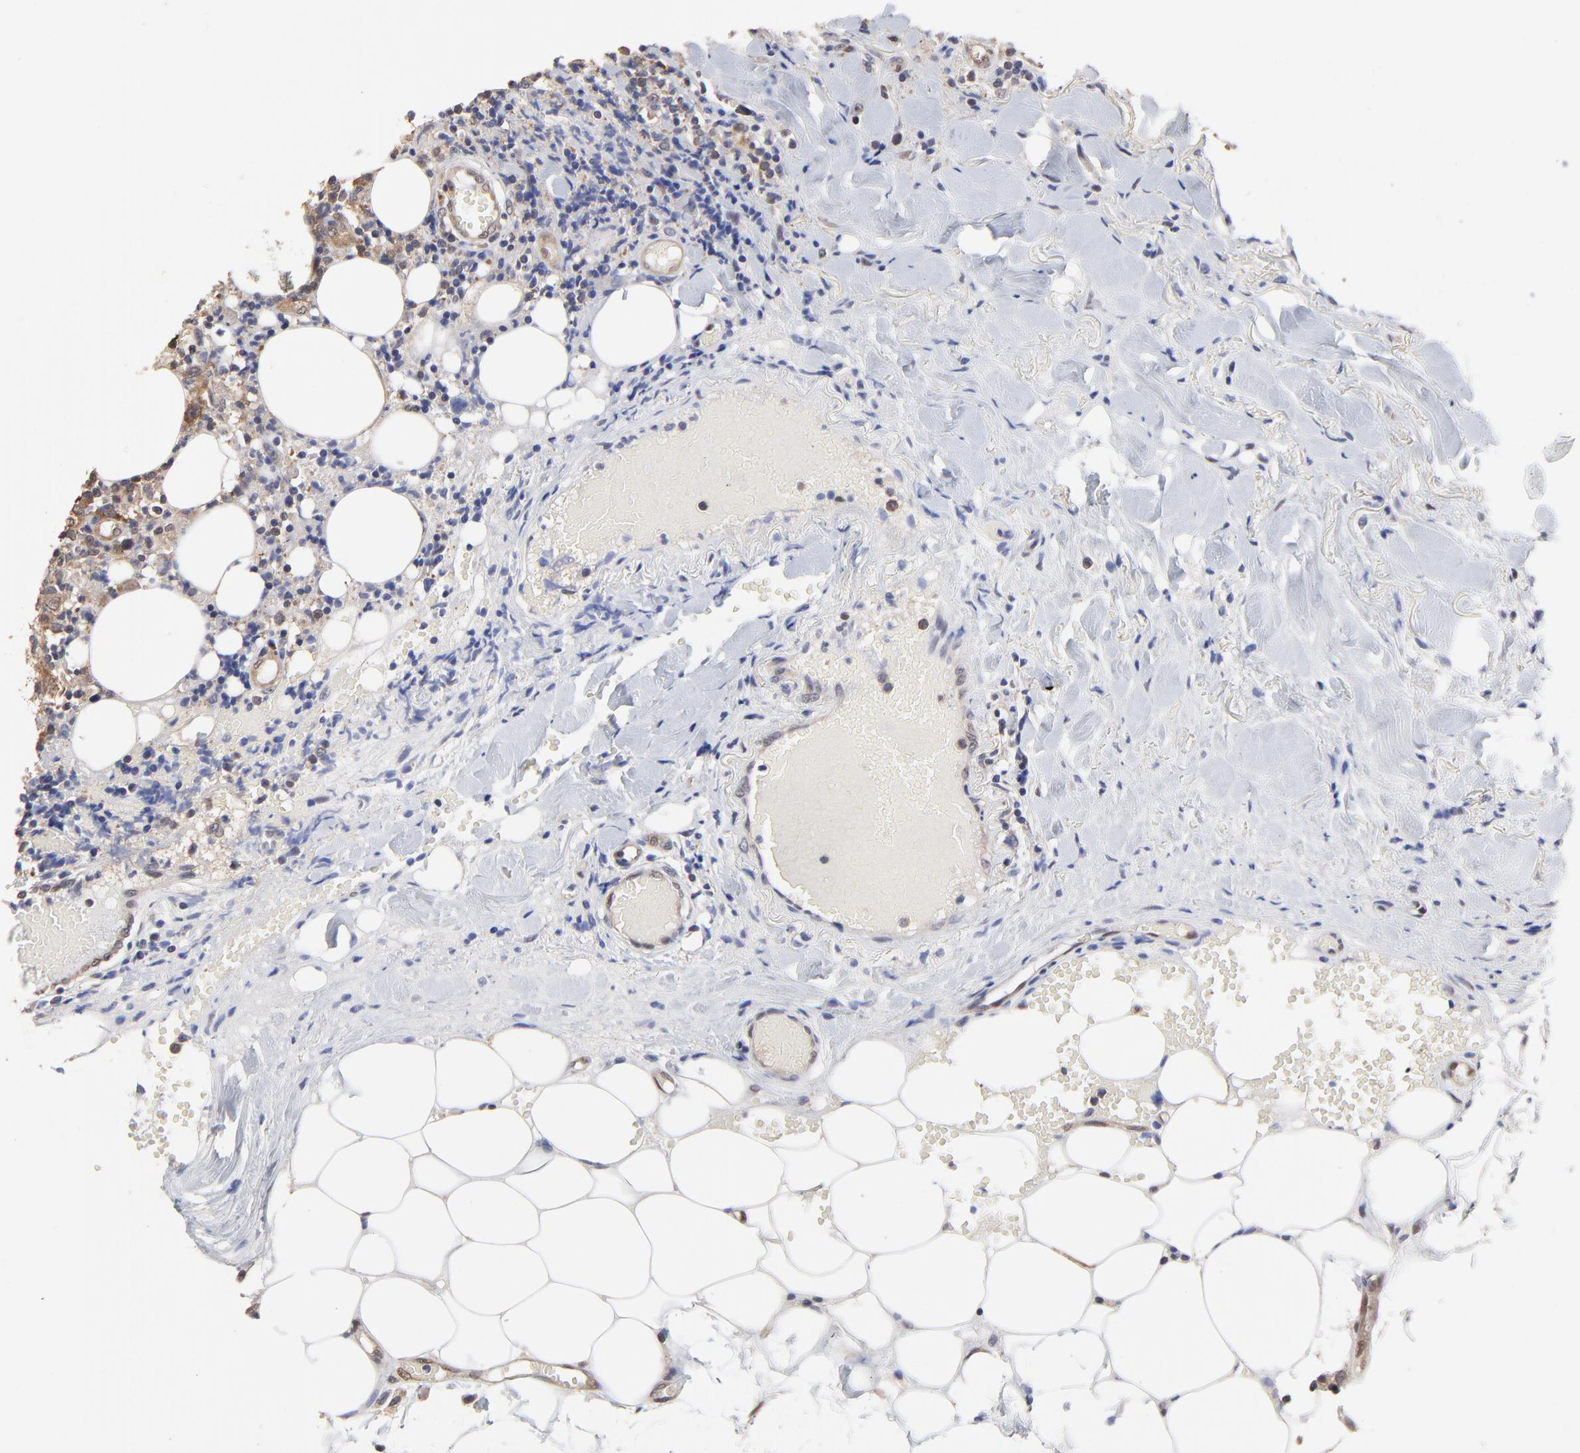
{"staining": {"intensity": "weak", "quantity": "<25%", "location": "cytoplasmic/membranous"}, "tissue": "thyroid cancer", "cell_type": "Tumor cells", "image_type": "cancer", "snomed": [{"axis": "morphology", "description": "Carcinoma, NOS"}, {"axis": "topography", "description": "Thyroid gland"}], "caption": "High magnification brightfield microscopy of thyroid cancer (carcinoma) stained with DAB (3,3'-diaminobenzidine) (brown) and counterstained with hematoxylin (blue): tumor cells show no significant positivity.", "gene": "CCT2", "patient": {"sex": "female", "age": 77}}